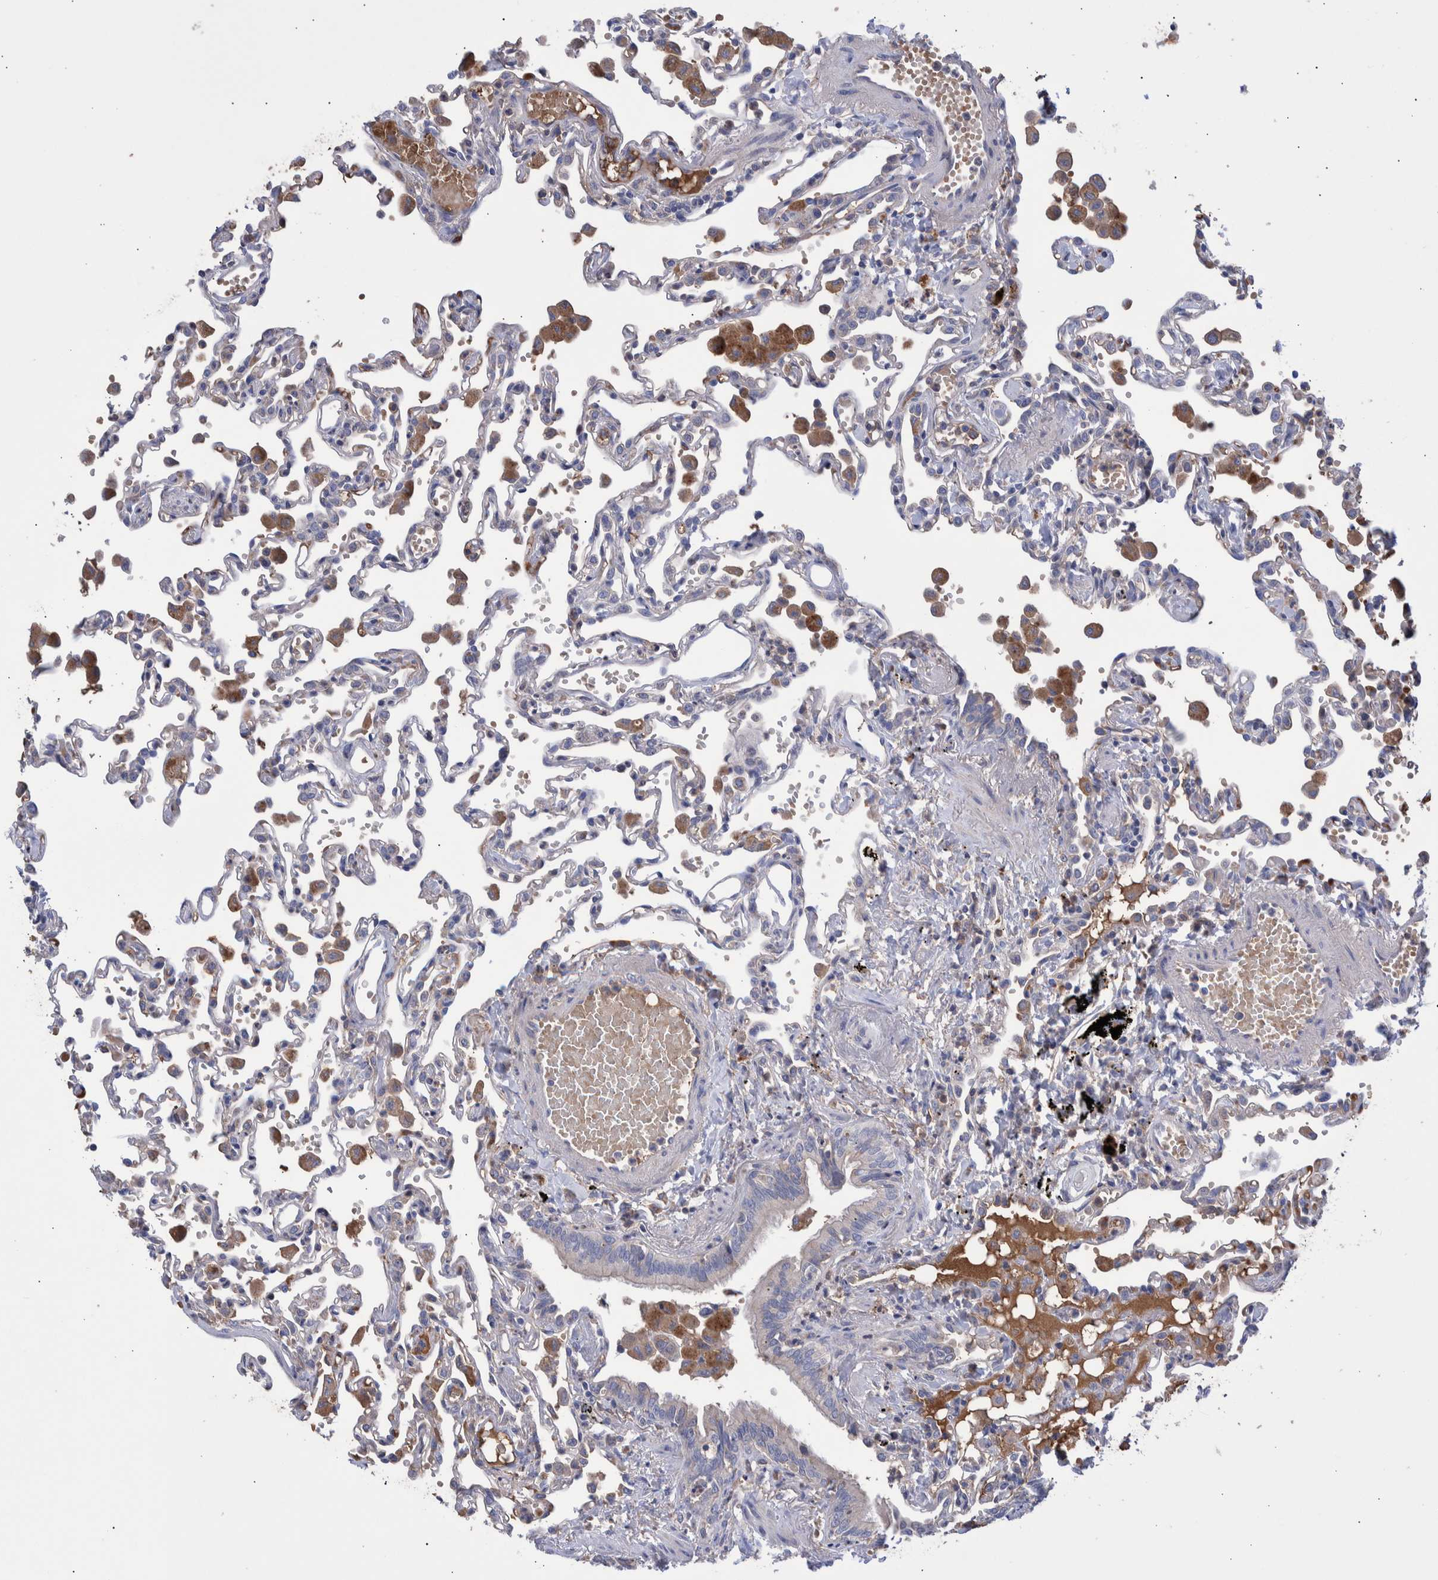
{"staining": {"intensity": "negative", "quantity": "none", "location": "none"}, "tissue": "lung", "cell_type": "Alveolar cells", "image_type": "normal", "snomed": [{"axis": "morphology", "description": "Normal tissue, NOS"}, {"axis": "topography", "description": "Bronchus"}, {"axis": "topography", "description": "Lung"}], "caption": "DAB immunohistochemical staining of normal lung exhibits no significant positivity in alveolar cells. (Stains: DAB (3,3'-diaminobenzidine) IHC with hematoxylin counter stain, Microscopy: brightfield microscopy at high magnification).", "gene": "DLL4", "patient": {"sex": "female", "age": 49}}